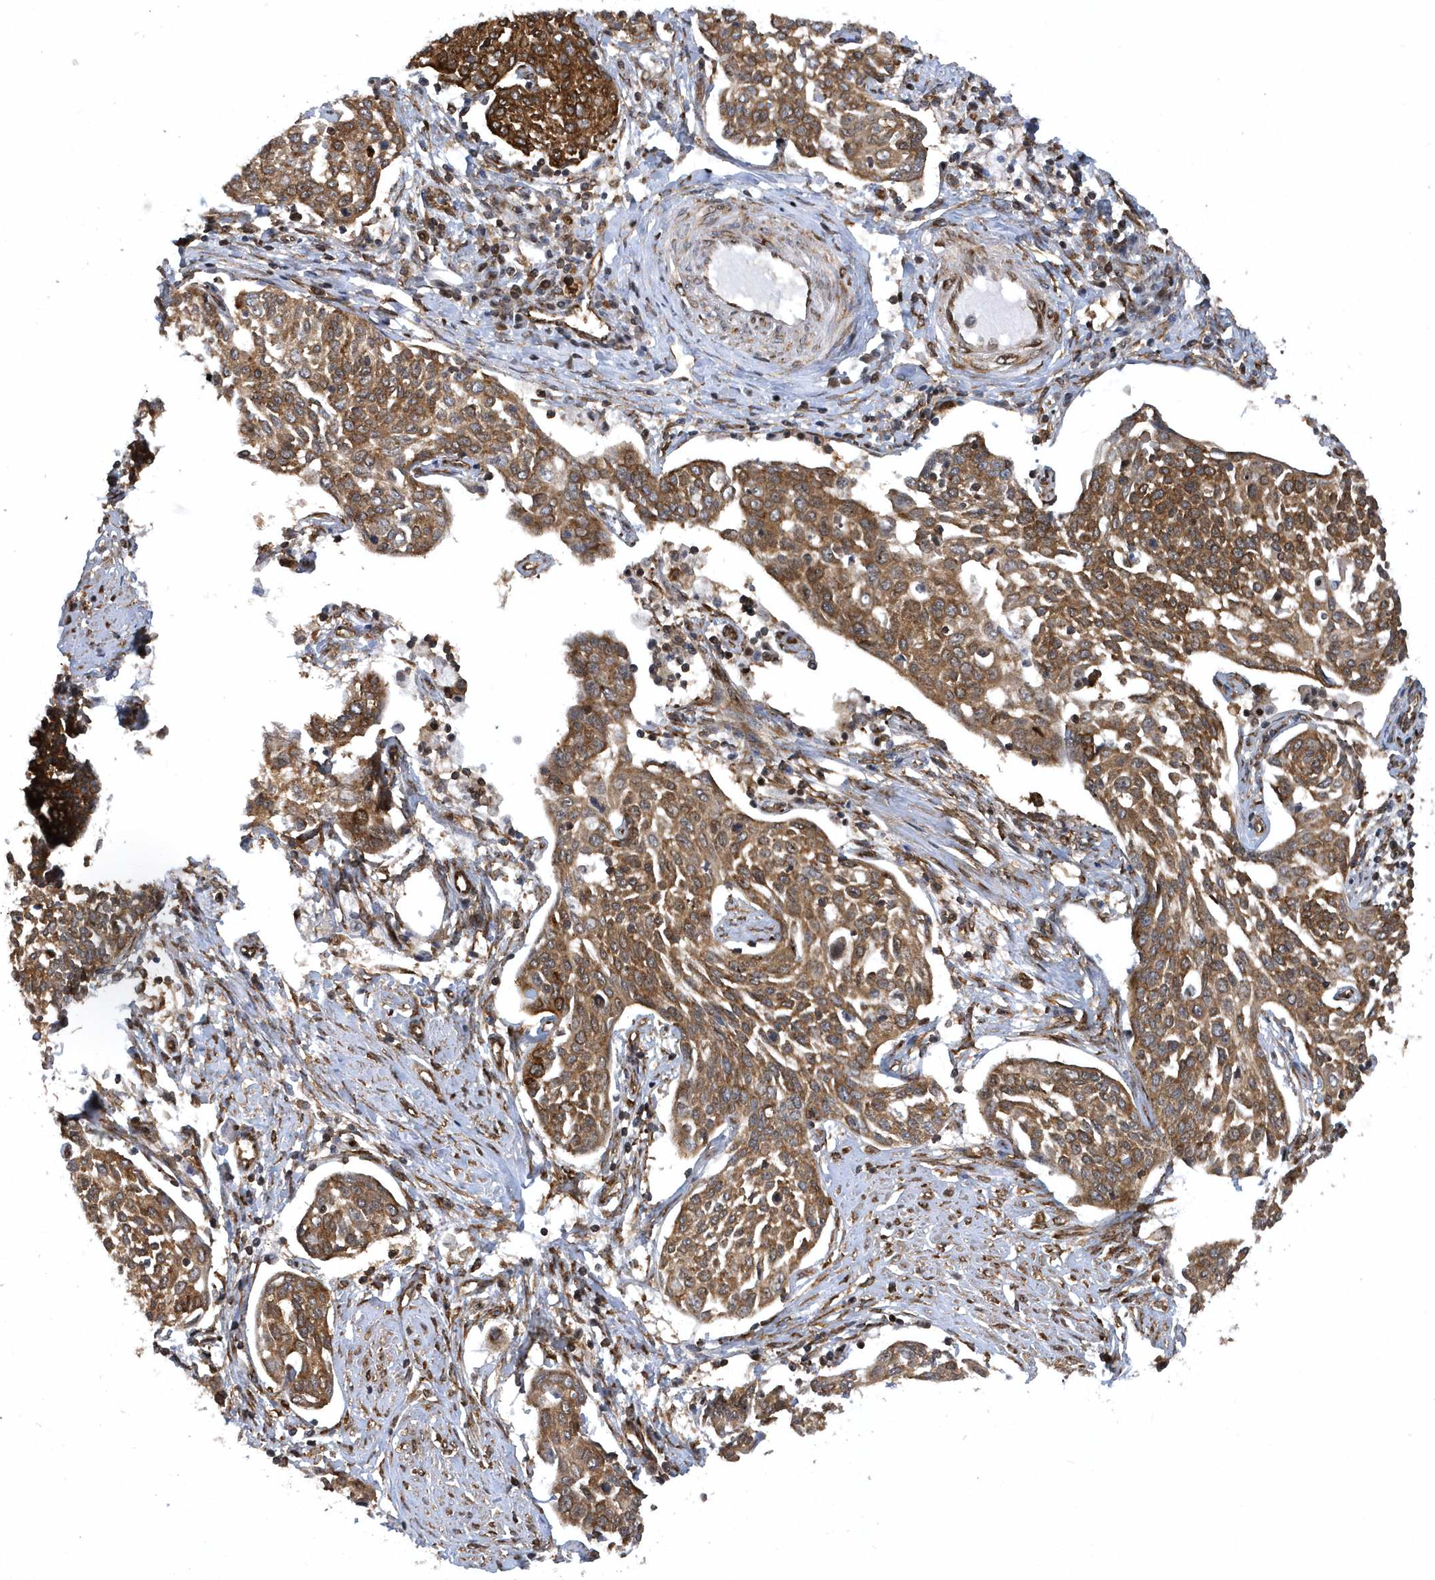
{"staining": {"intensity": "moderate", "quantity": ">75%", "location": "cytoplasmic/membranous"}, "tissue": "cervical cancer", "cell_type": "Tumor cells", "image_type": "cancer", "snomed": [{"axis": "morphology", "description": "Squamous cell carcinoma, NOS"}, {"axis": "topography", "description": "Cervix"}], "caption": "Protein analysis of cervical cancer tissue exhibits moderate cytoplasmic/membranous expression in about >75% of tumor cells.", "gene": "PHF1", "patient": {"sex": "female", "age": 34}}